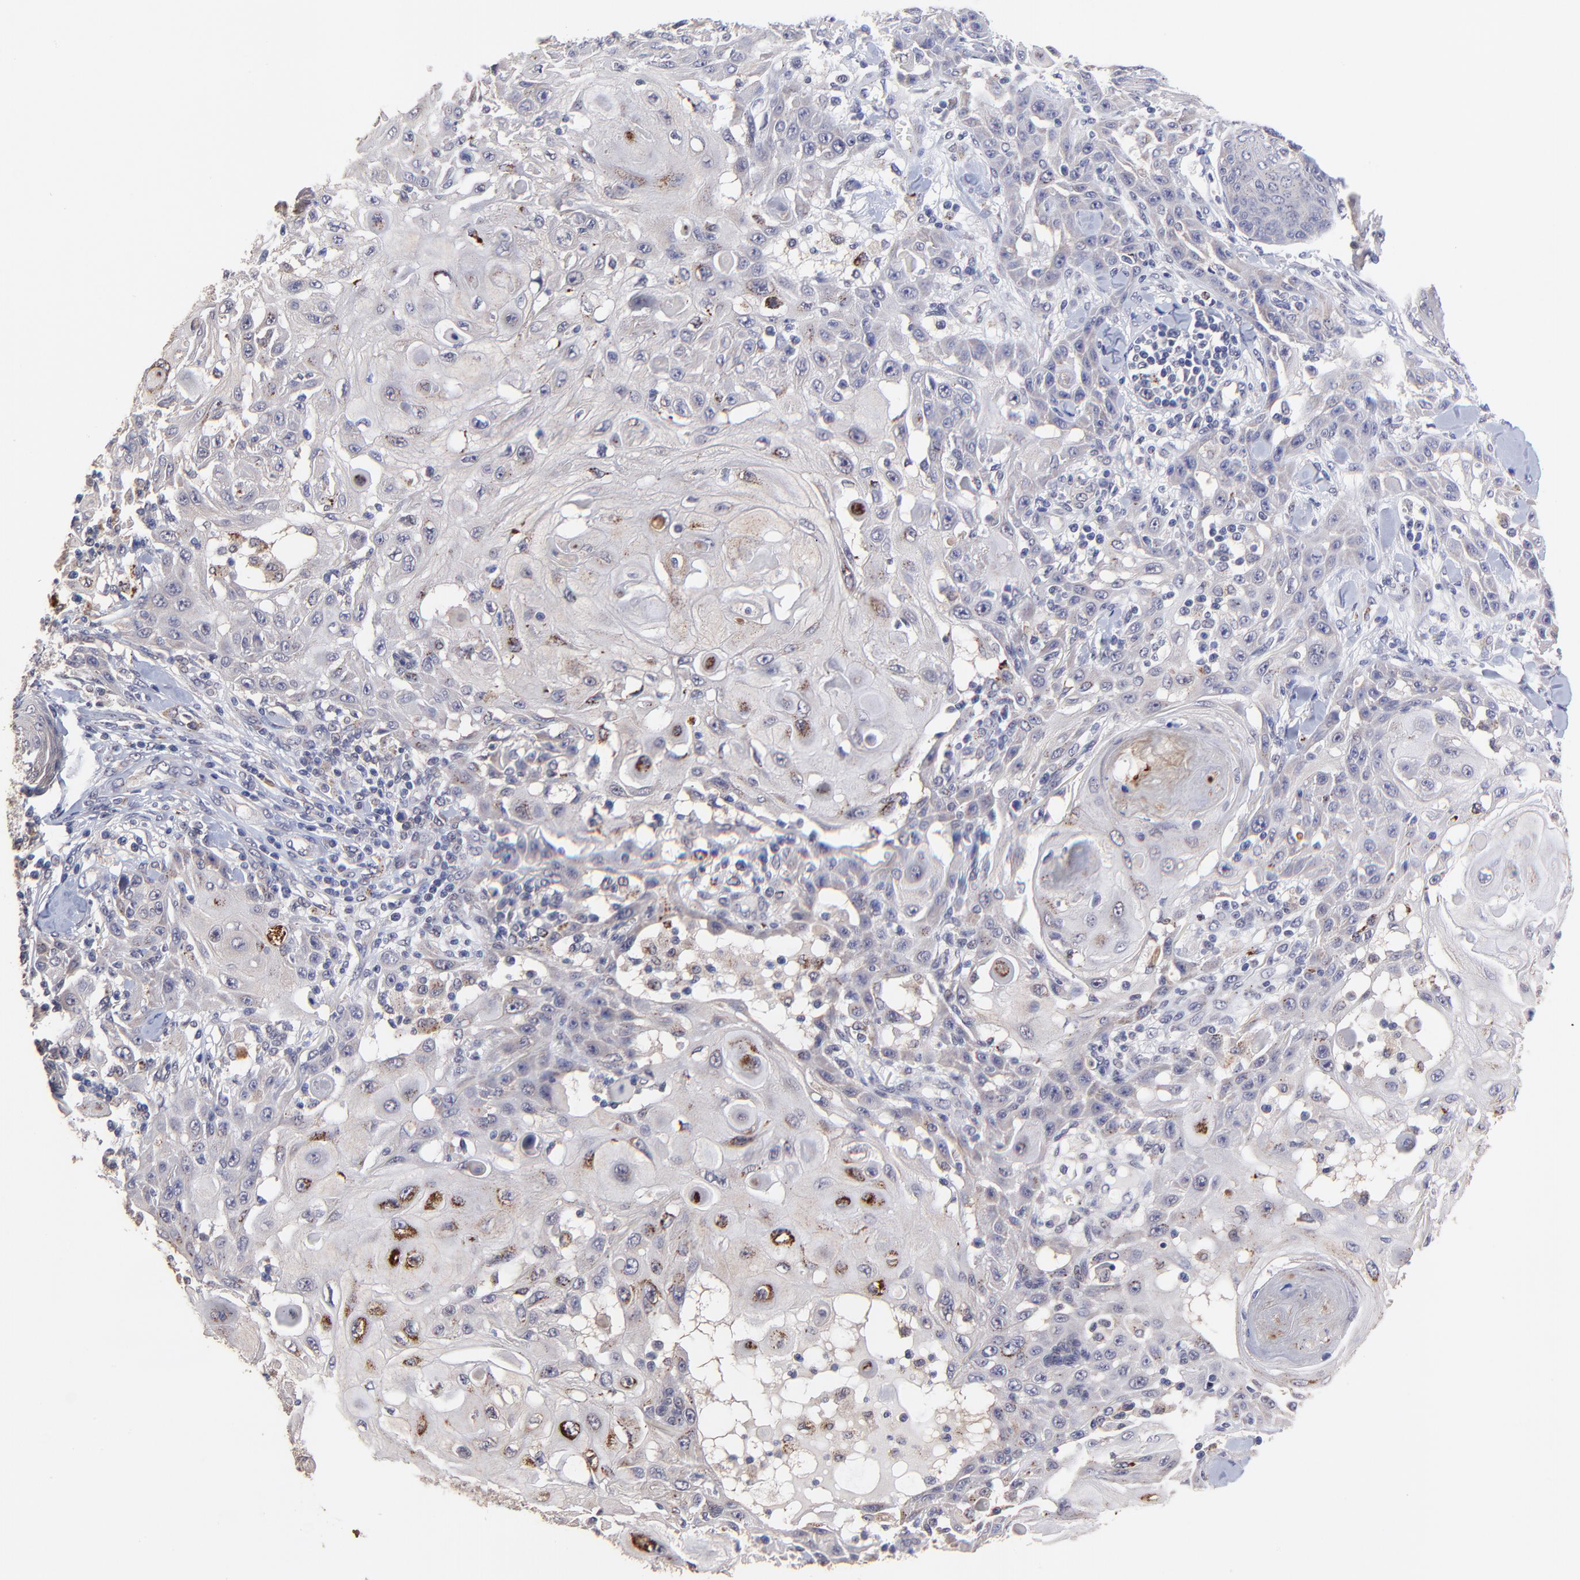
{"staining": {"intensity": "moderate", "quantity": "<25%", "location": "nuclear"}, "tissue": "skin cancer", "cell_type": "Tumor cells", "image_type": "cancer", "snomed": [{"axis": "morphology", "description": "Squamous cell carcinoma, NOS"}, {"axis": "topography", "description": "Skin"}], "caption": "Immunohistochemistry (IHC) image of neoplastic tissue: human skin cancer stained using IHC displays low levels of moderate protein expression localized specifically in the nuclear of tumor cells, appearing as a nuclear brown color.", "gene": "ZNF747", "patient": {"sex": "male", "age": 24}}